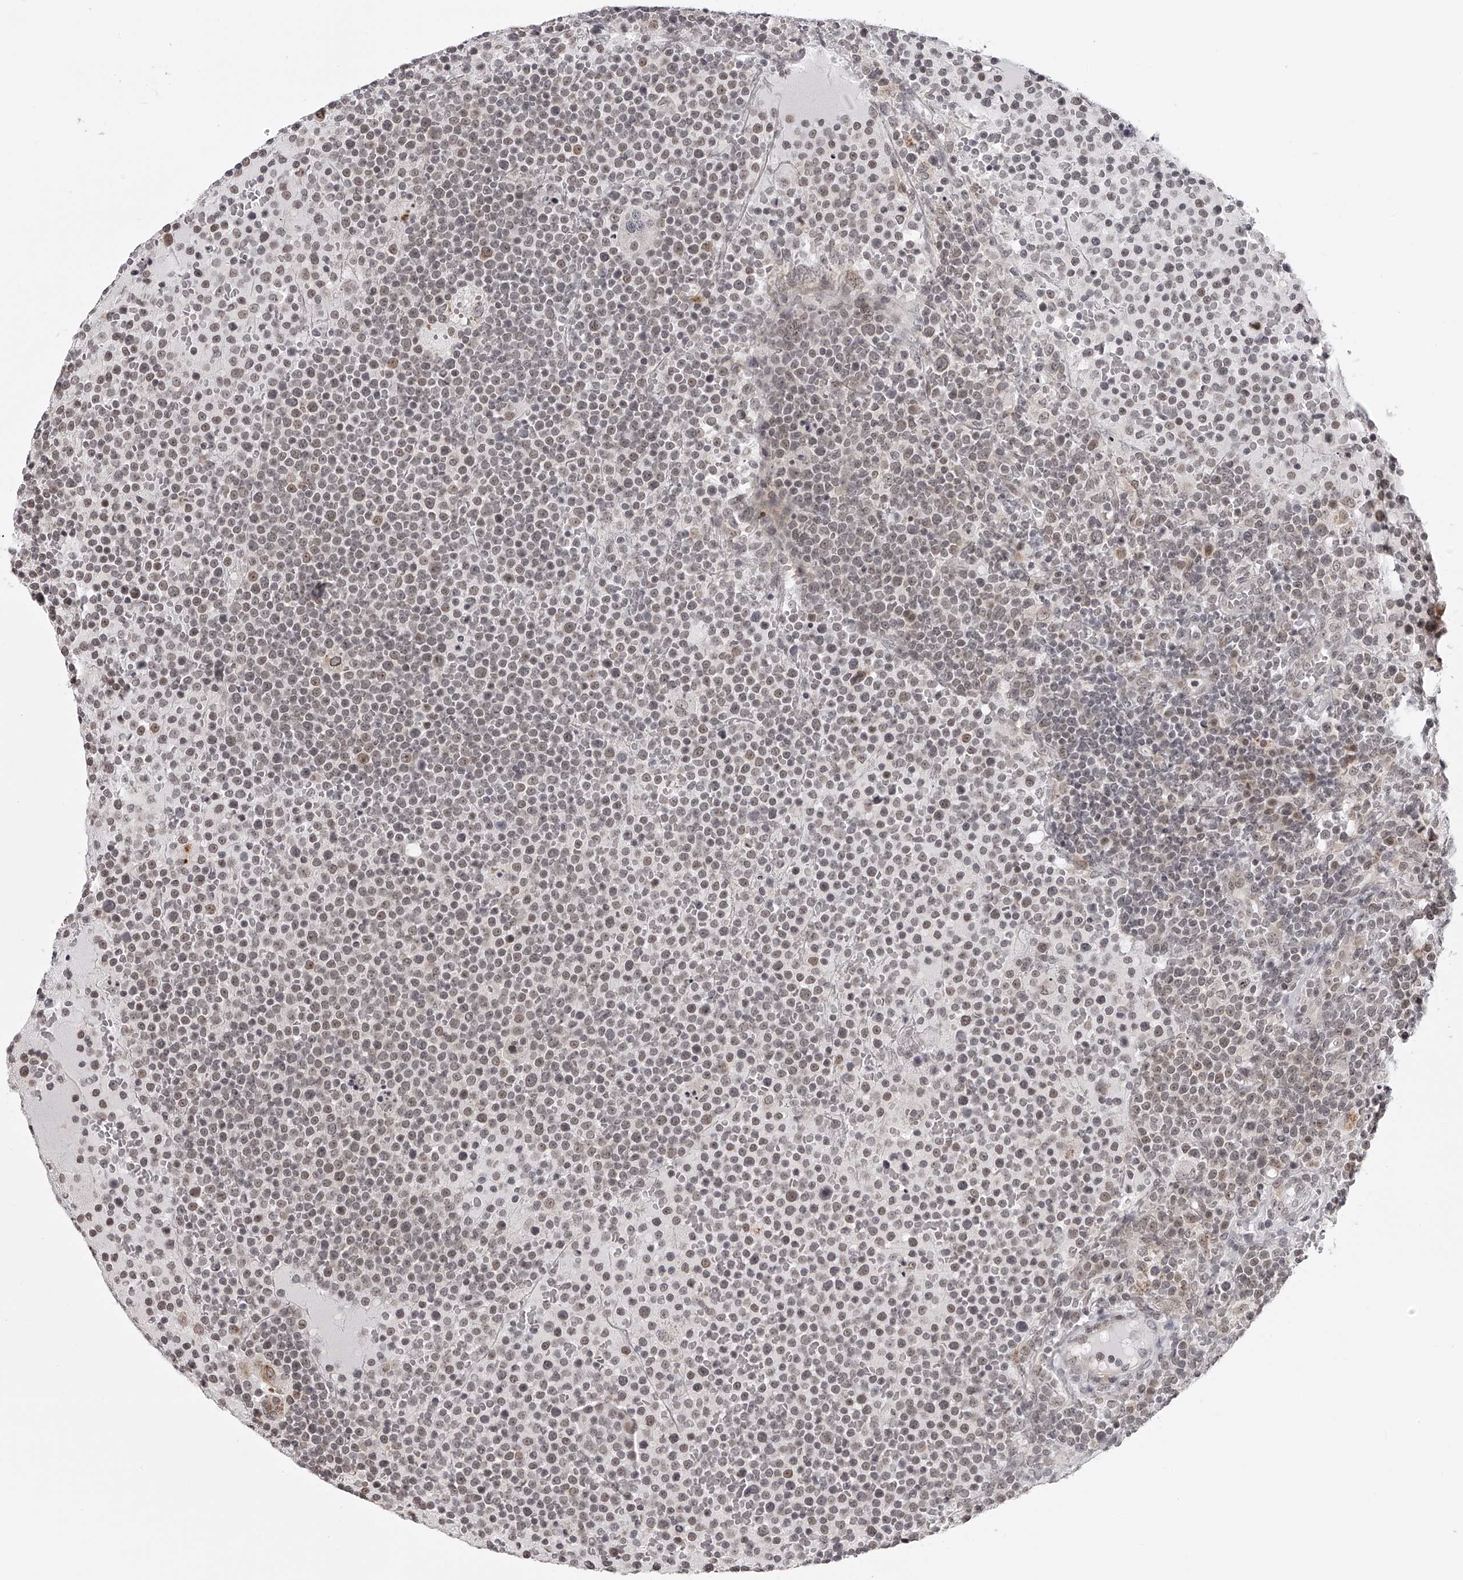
{"staining": {"intensity": "negative", "quantity": "none", "location": "none"}, "tissue": "lymphoma", "cell_type": "Tumor cells", "image_type": "cancer", "snomed": [{"axis": "morphology", "description": "Malignant lymphoma, non-Hodgkin's type, High grade"}, {"axis": "topography", "description": "Lymph node"}], "caption": "This is an immunohistochemistry histopathology image of human lymphoma. There is no expression in tumor cells.", "gene": "ODF2L", "patient": {"sex": "male", "age": 61}}